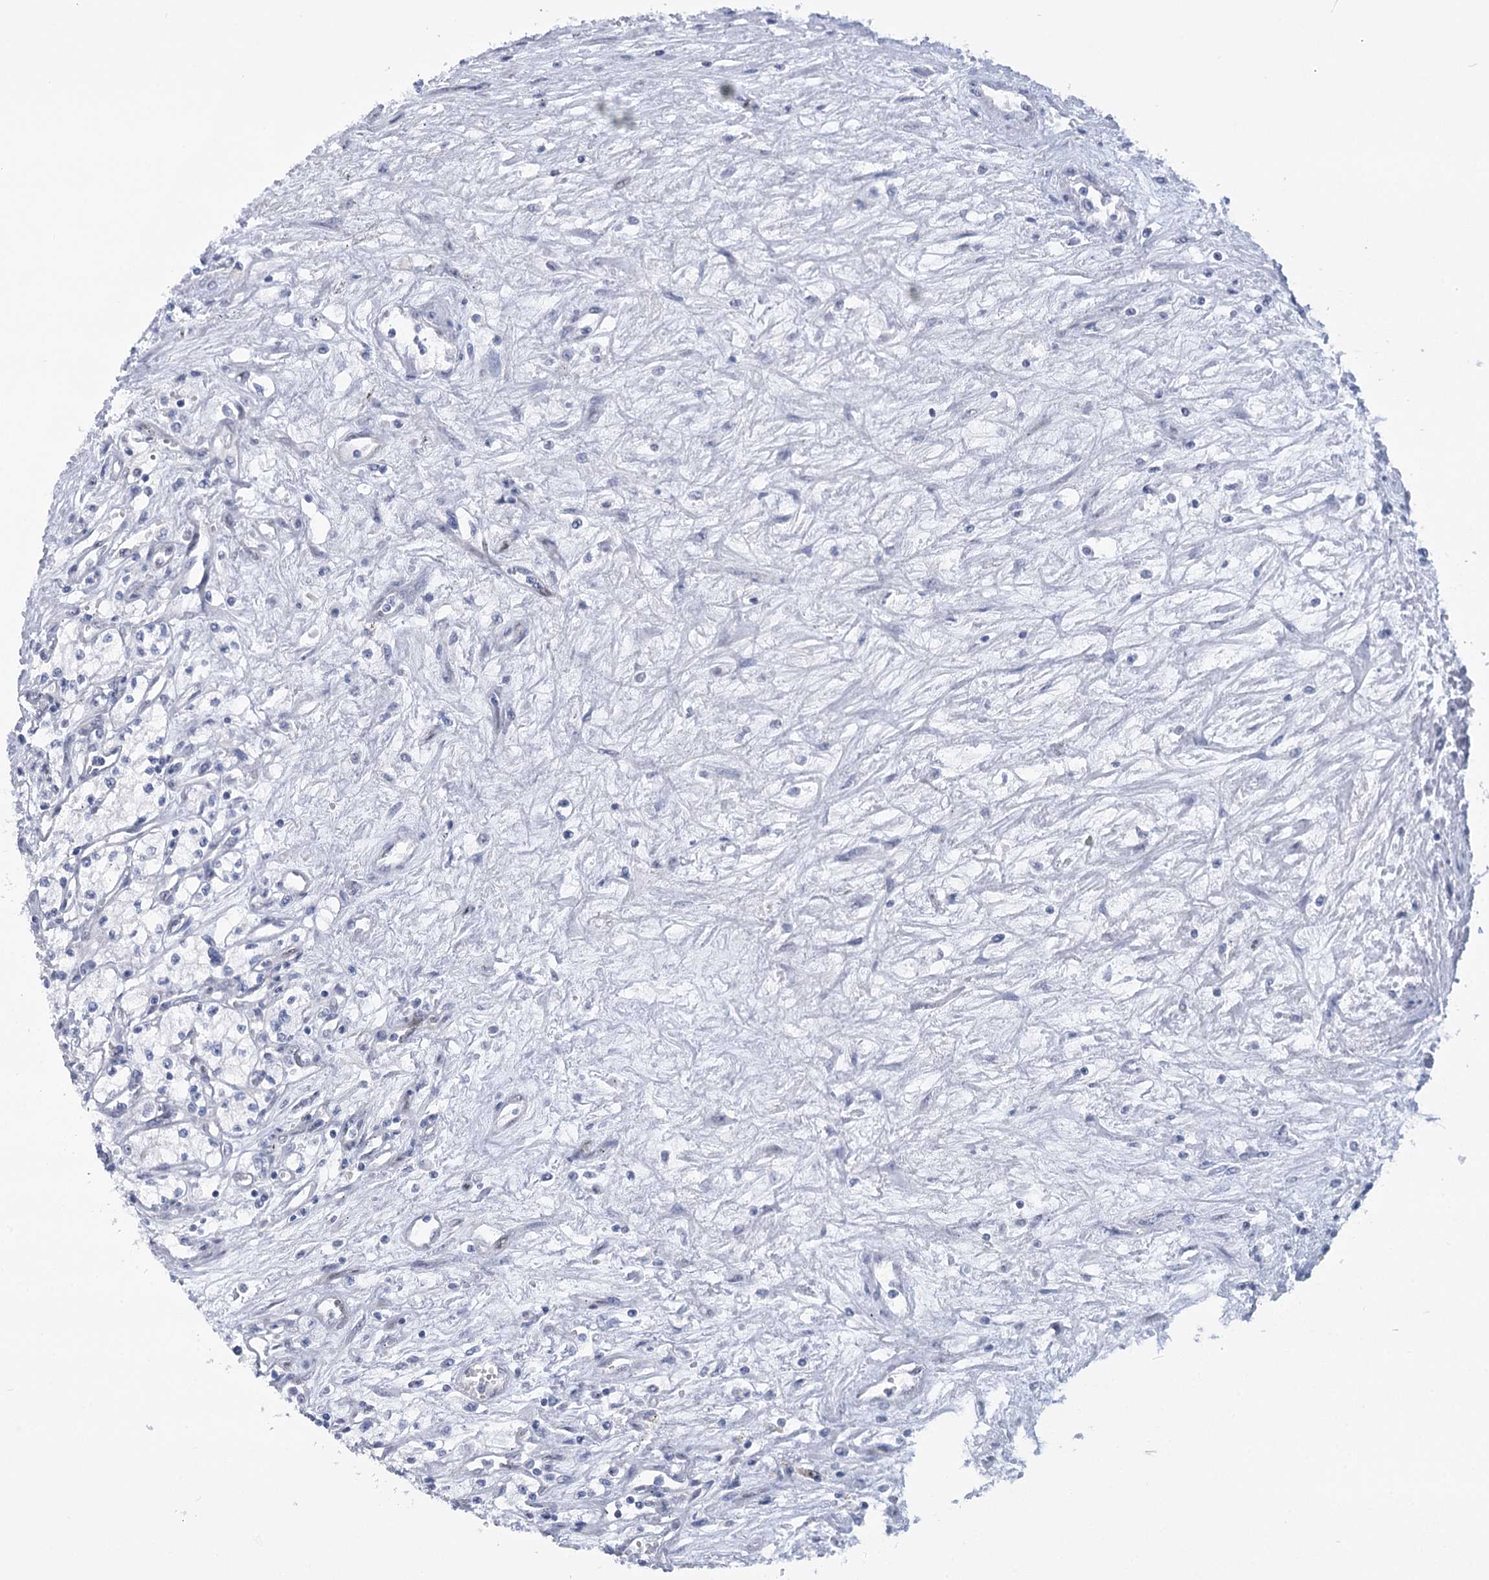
{"staining": {"intensity": "negative", "quantity": "none", "location": "none"}, "tissue": "renal cancer", "cell_type": "Tumor cells", "image_type": "cancer", "snomed": [{"axis": "morphology", "description": "Adenocarcinoma, NOS"}, {"axis": "topography", "description": "Kidney"}], "caption": "IHC of adenocarcinoma (renal) exhibits no staining in tumor cells.", "gene": "HNRNPA0", "patient": {"sex": "male", "age": 59}}